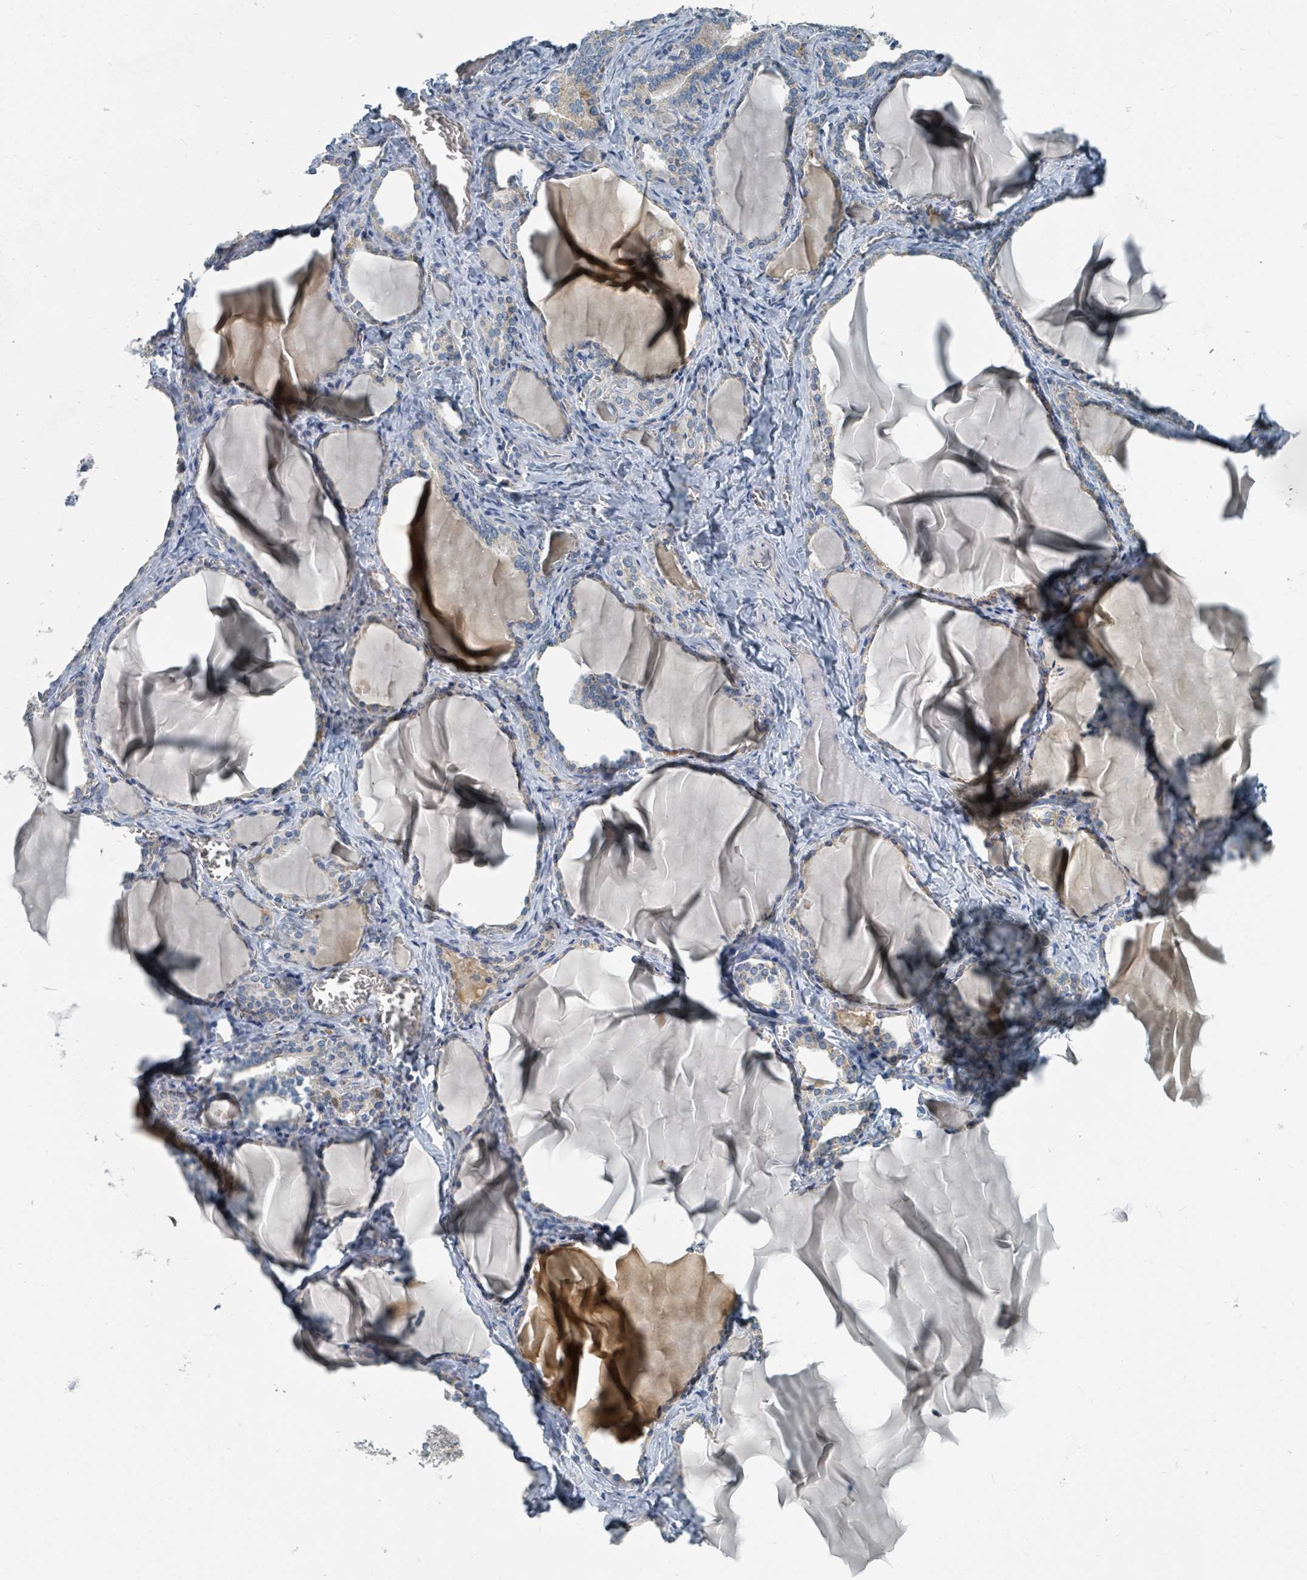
{"staining": {"intensity": "strong", "quantity": "<25%", "location": "cytoplasmic/membranous"}, "tissue": "thyroid gland", "cell_type": "Glandular cells", "image_type": "normal", "snomed": [{"axis": "morphology", "description": "Normal tissue, NOS"}, {"axis": "topography", "description": "Thyroid gland"}], "caption": "Immunohistochemical staining of benign thyroid gland exhibits strong cytoplasmic/membranous protein staining in about <25% of glandular cells.", "gene": "SLC25A23", "patient": {"sex": "female", "age": 42}}